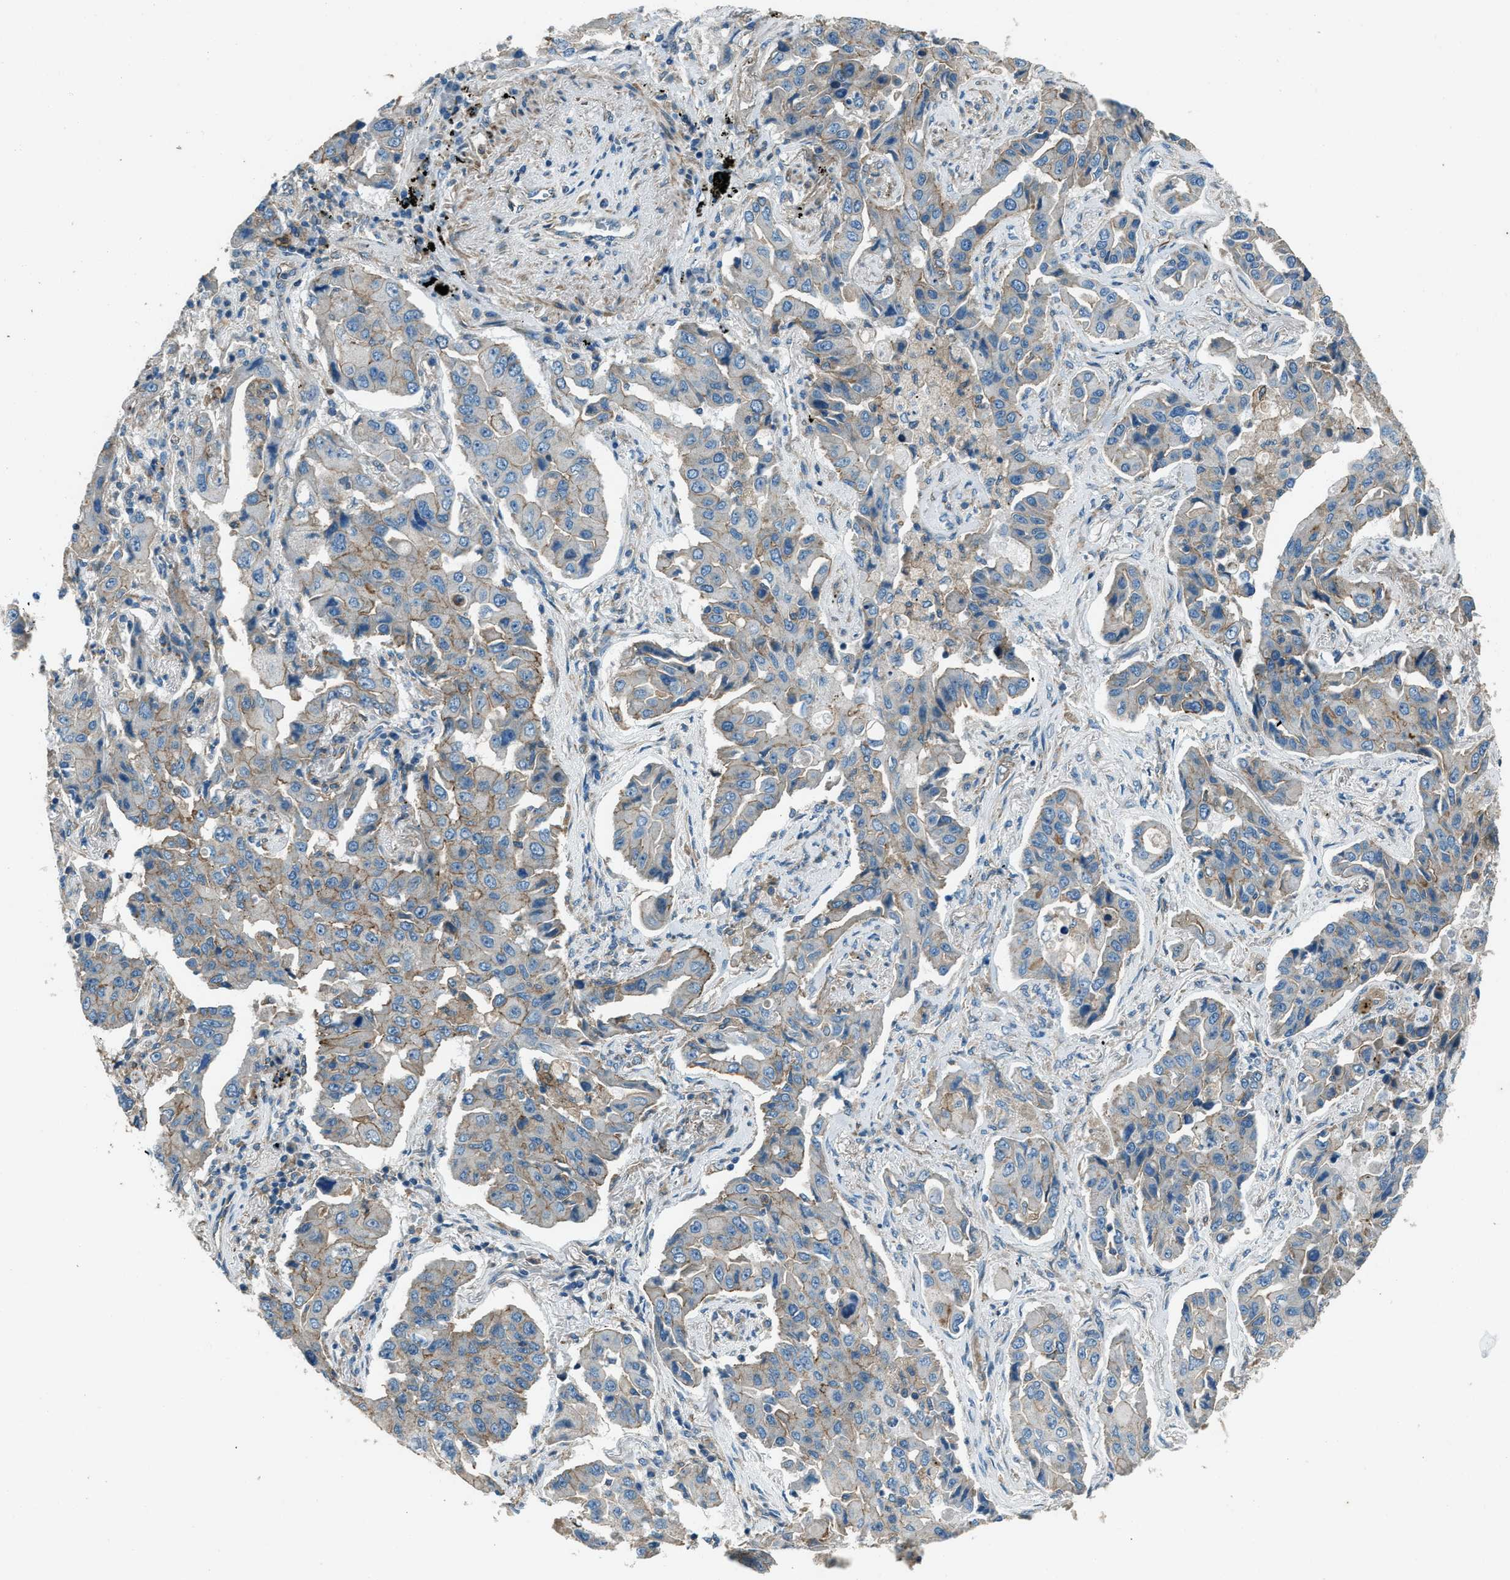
{"staining": {"intensity": "weak", "quantity": "25%-75%", "location": "cytoplasmic/membranous"}, "tissue": "lung cancer", "cell_type": "Tumor cells", "image_type": "cancer", "snomed": [{"axis": "morphology", "description": "Adenocarcinoma, NOS"}, {"axis": "topography", "description": "Lung"}], "caption": "The image reveals immunohistochemical staining of adenocarcinoma (lung). There is weak cytoplasmic/membranous positivity is identified in approximately 25%-75% of tumor cells.", "gene": "SVIL", "patient": {"sex": "female", "age": 65}}